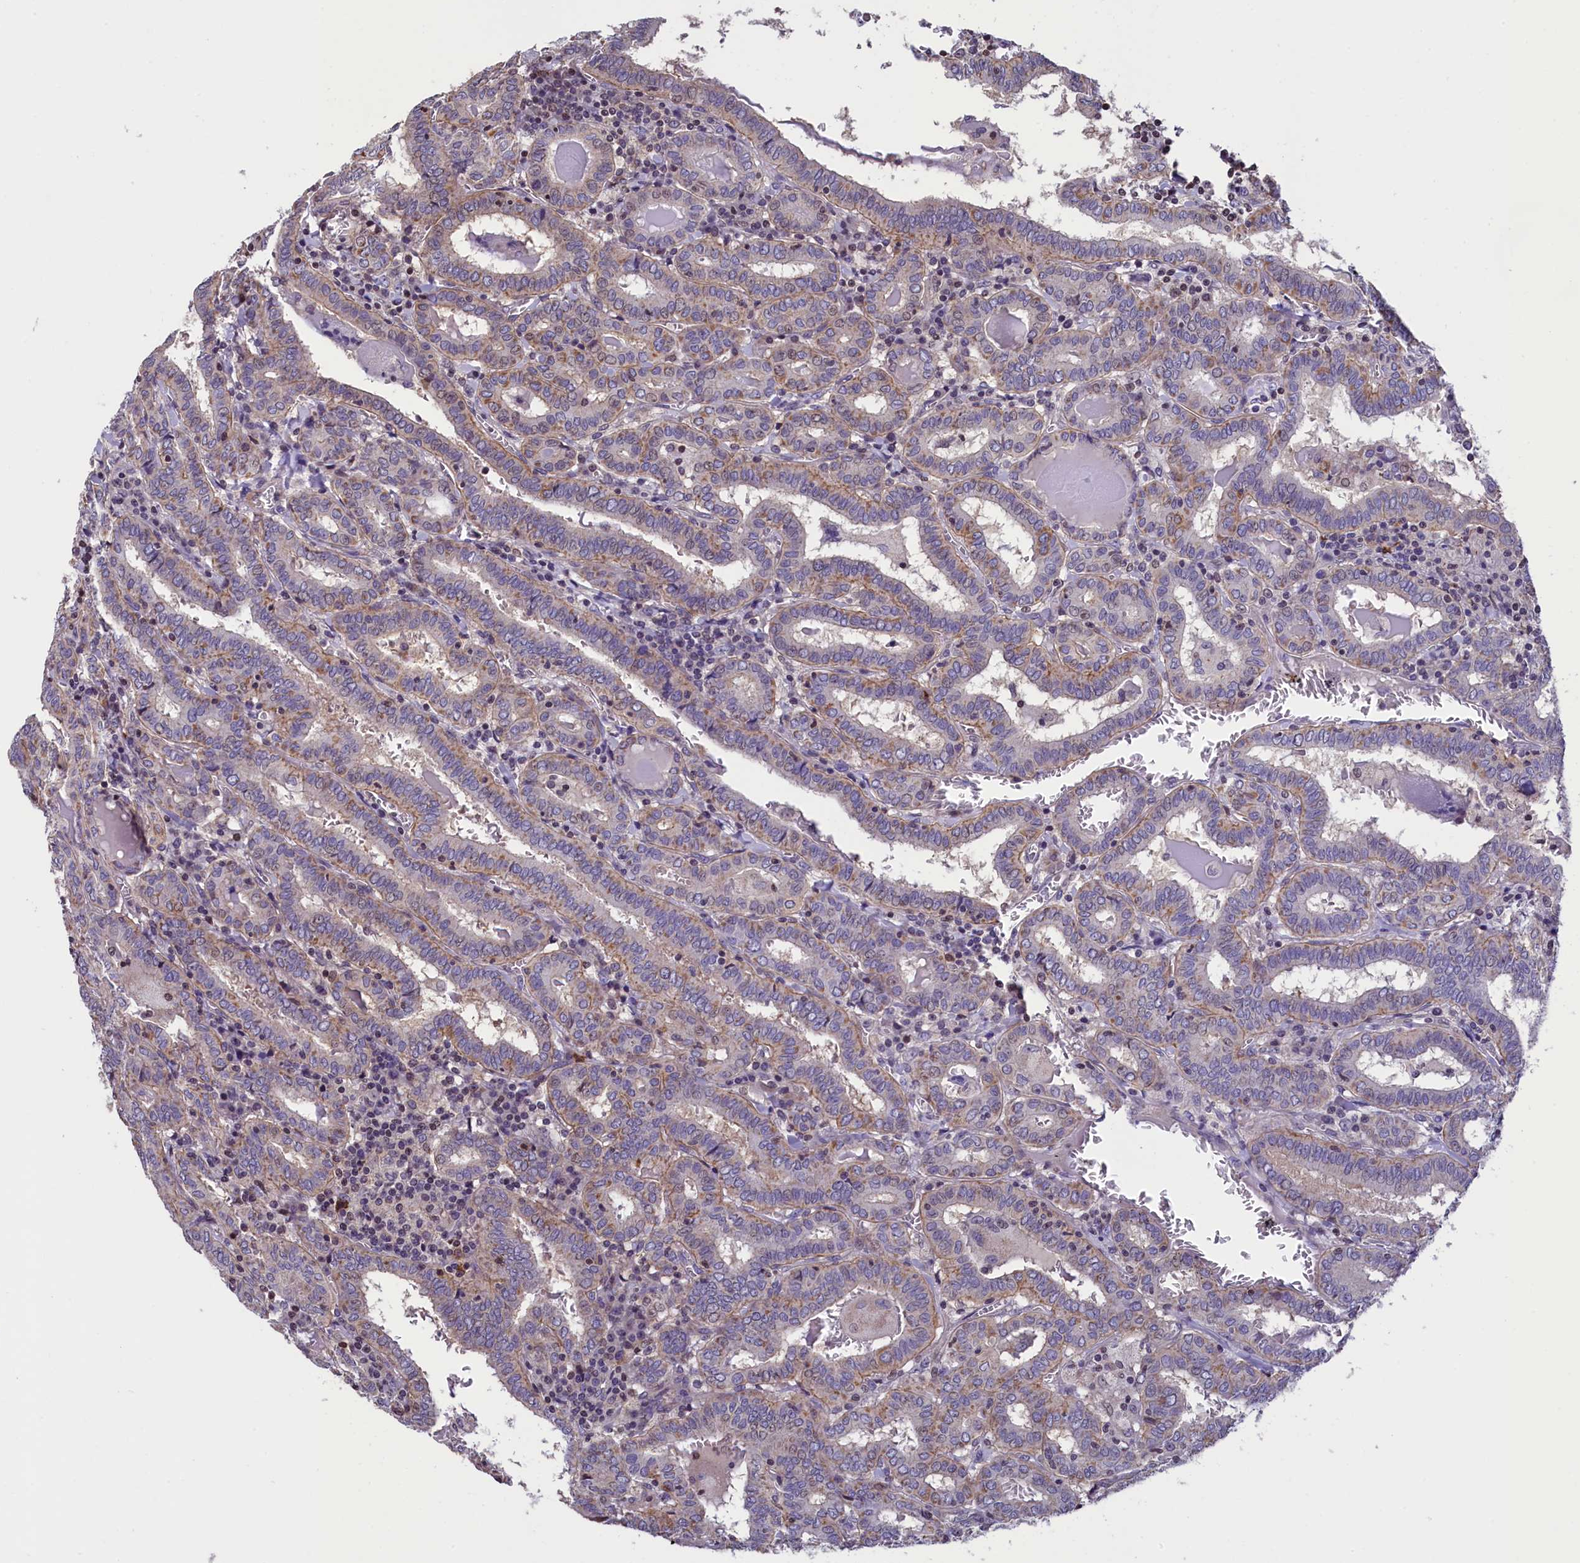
{"staining": {"intensity": "weak", "quantity": "25%-75%", "location": "cytoplasmic/membranous"}, "tissue": "thyroid cancer", "cell_type": "Tumor cells", "image_type": "cancer", "snomed": [{"axis": "morphology", "description": "Papillary adenocarcinoma, NOS"}, {"axis": "topography", "description": "Thyroid gland"}], "caption": "Protein expression analysis of thyroid papillary adenocarcinoma demonstrates weak cytoplasmic/membranous staining in about 25%-75% of tumor cells. (DAB (3,3'-diaminobenzidine) = brown stain, brightfield microscopy at high magnification).", "gene": "ZNF2", "patient": {"sex": "female", "age": 72}}